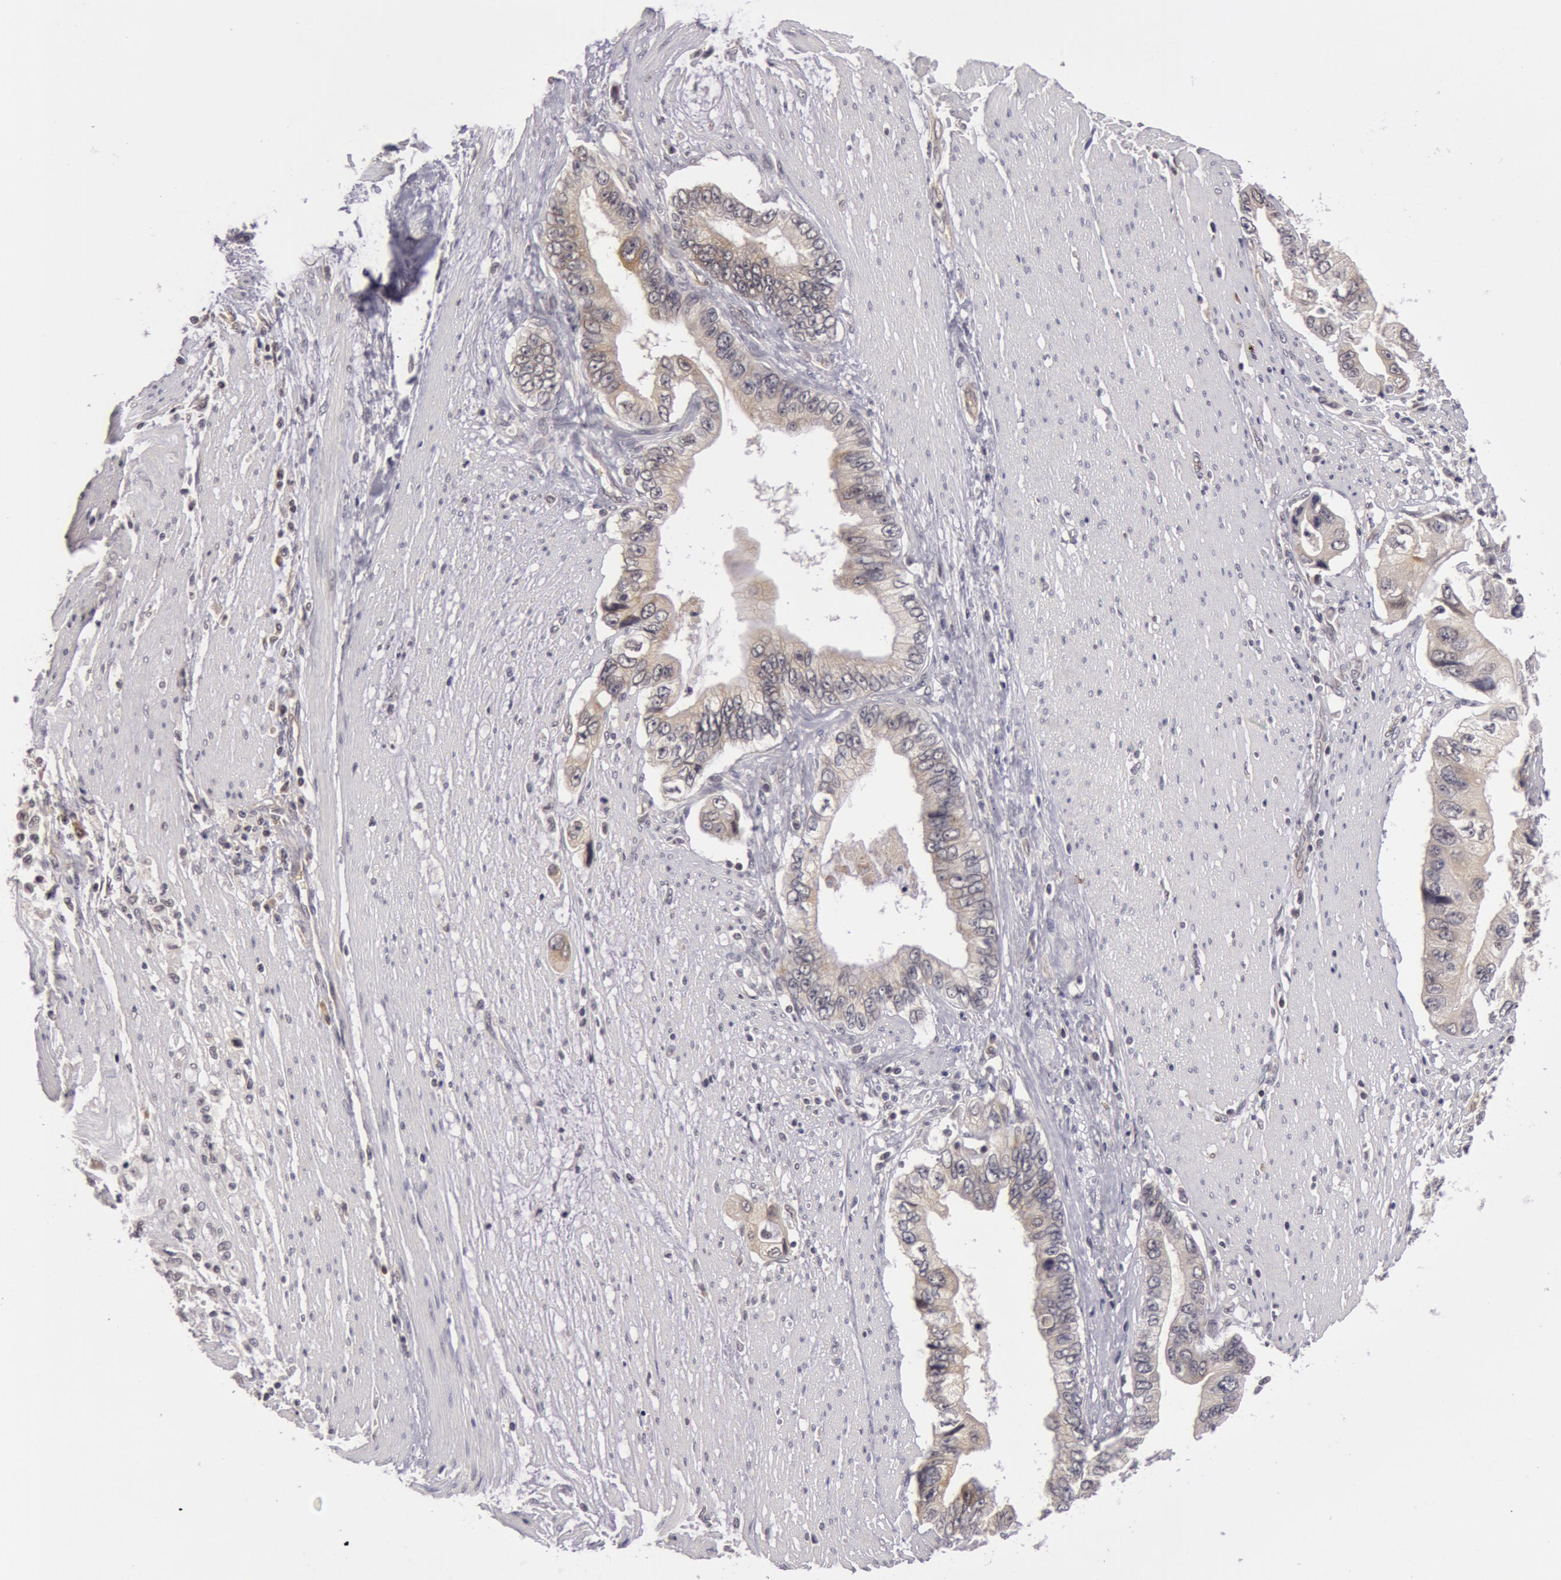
{"staining": {"intensity": "weak", "quantity": "25%-75%", "location": "cytoplasmic/membranous"}, "tissue": "pancreatic cancer", "cell_type": "Tumor cells", "image_type": "cancer", "snomed": [{"axis": "morphology", "description": "Adenocarcinoma, NOS"}, {"axis": "topography", "description": "Pancreas"}, {"axis": "topography", "description": "Stomach, upper"}], "caption": "Immunohistochemical staining of adenocarcinoma (pancreatic) reveals low levels of weak cytoplasmic/membranous protein staining in approximately 25%-75% of tumor cells. The protein of interest is shown in brown color, while the nuclei are stained blue.", "gene": "SYTL4", "patient": {"sex": "male", "age": 77}}